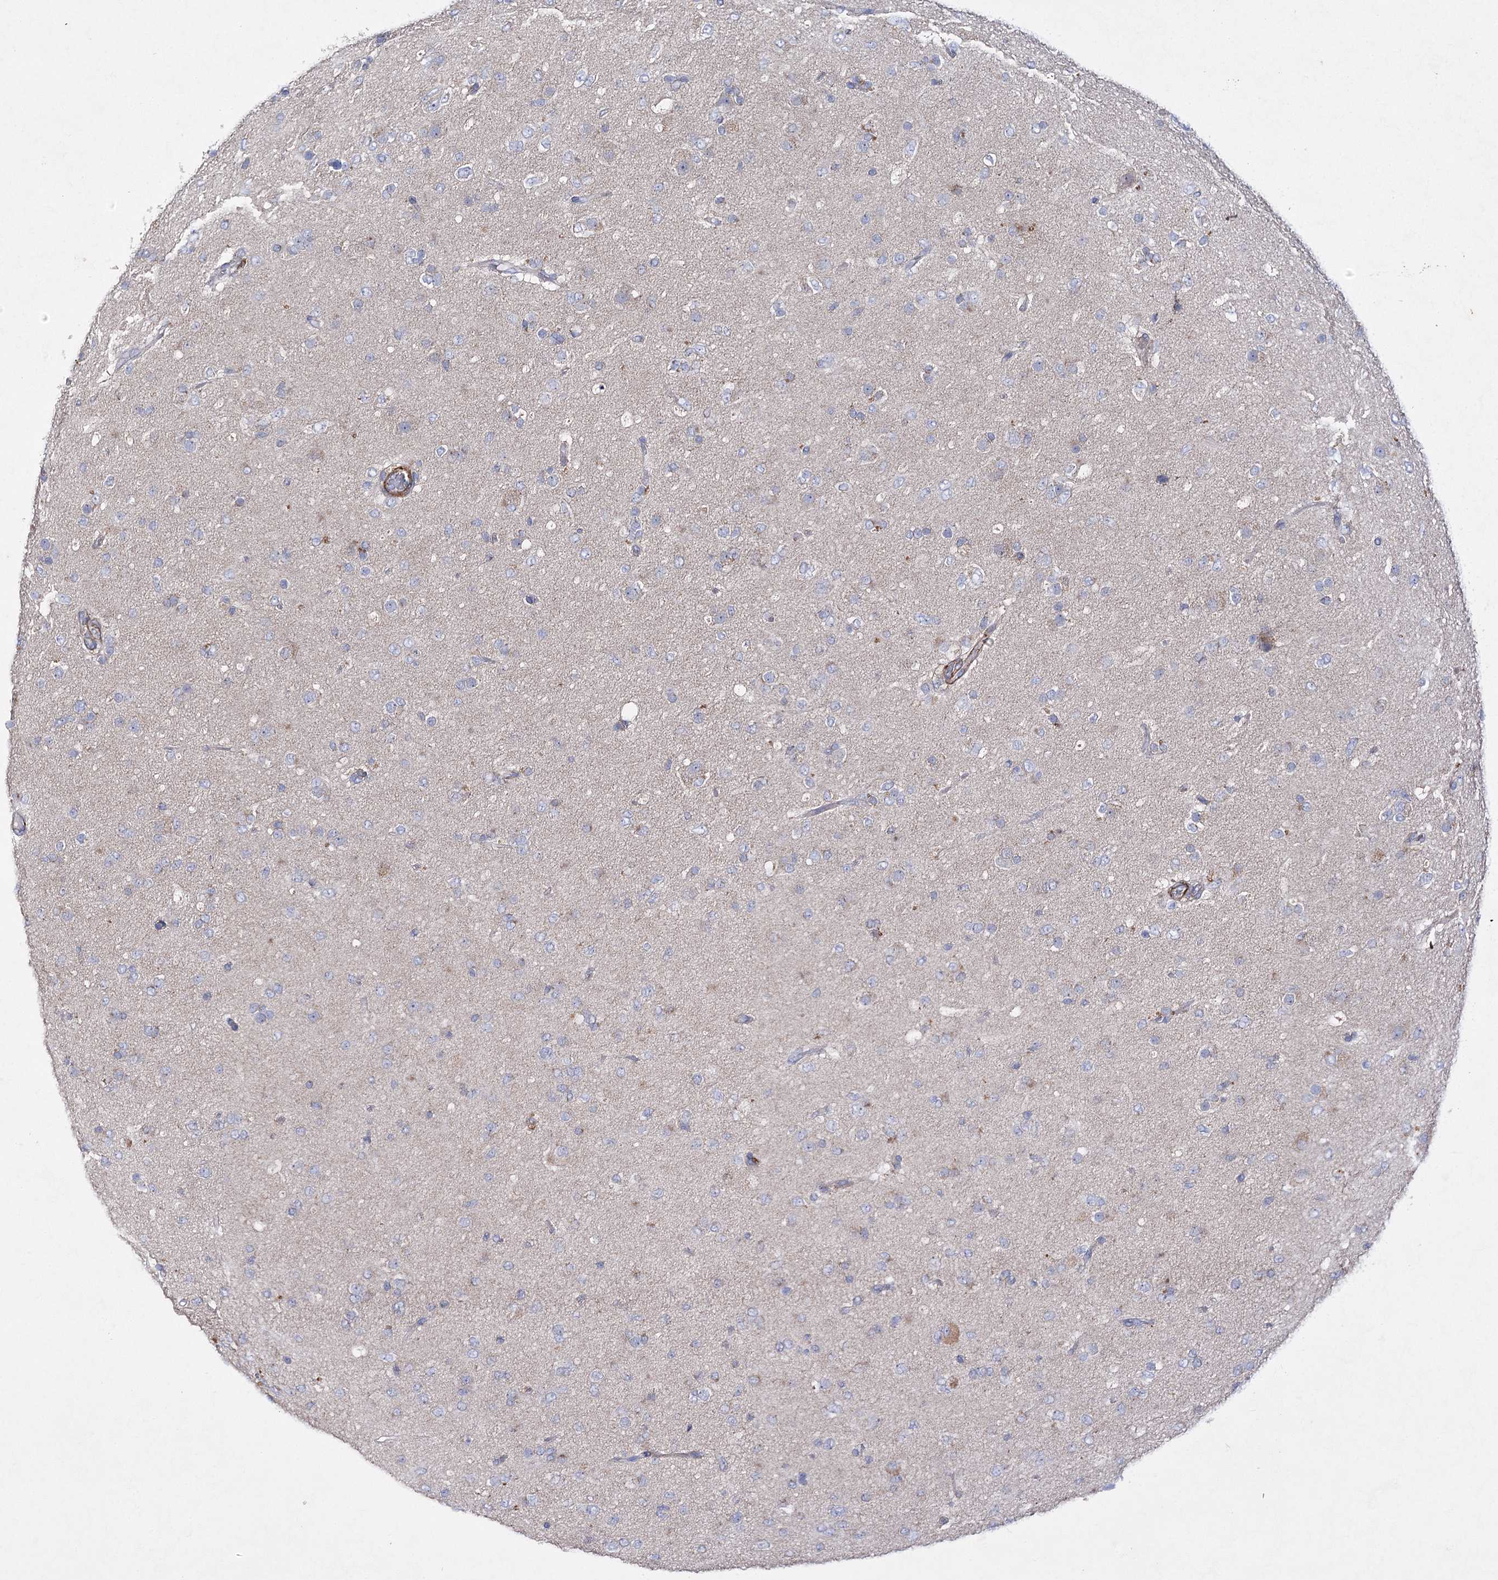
{"staining": {"intensity": "negative", "quantity": "none", "location": "none"}, "tissue": "glioma", "cell_type": "Tumor cells", "image_type": "cancer", "snomed": [{"axis": "morphology", "description": "Glioma, malignant, Low grade"}, {"axis": "topography", "description": "Brain"}], "caption": "IHC photomicrograph of glioma stained for a protein (brown), which demonstrates no expression in tumor cells.", "gene": "COX15", "patient": {"sex": "male", "age": 65}}